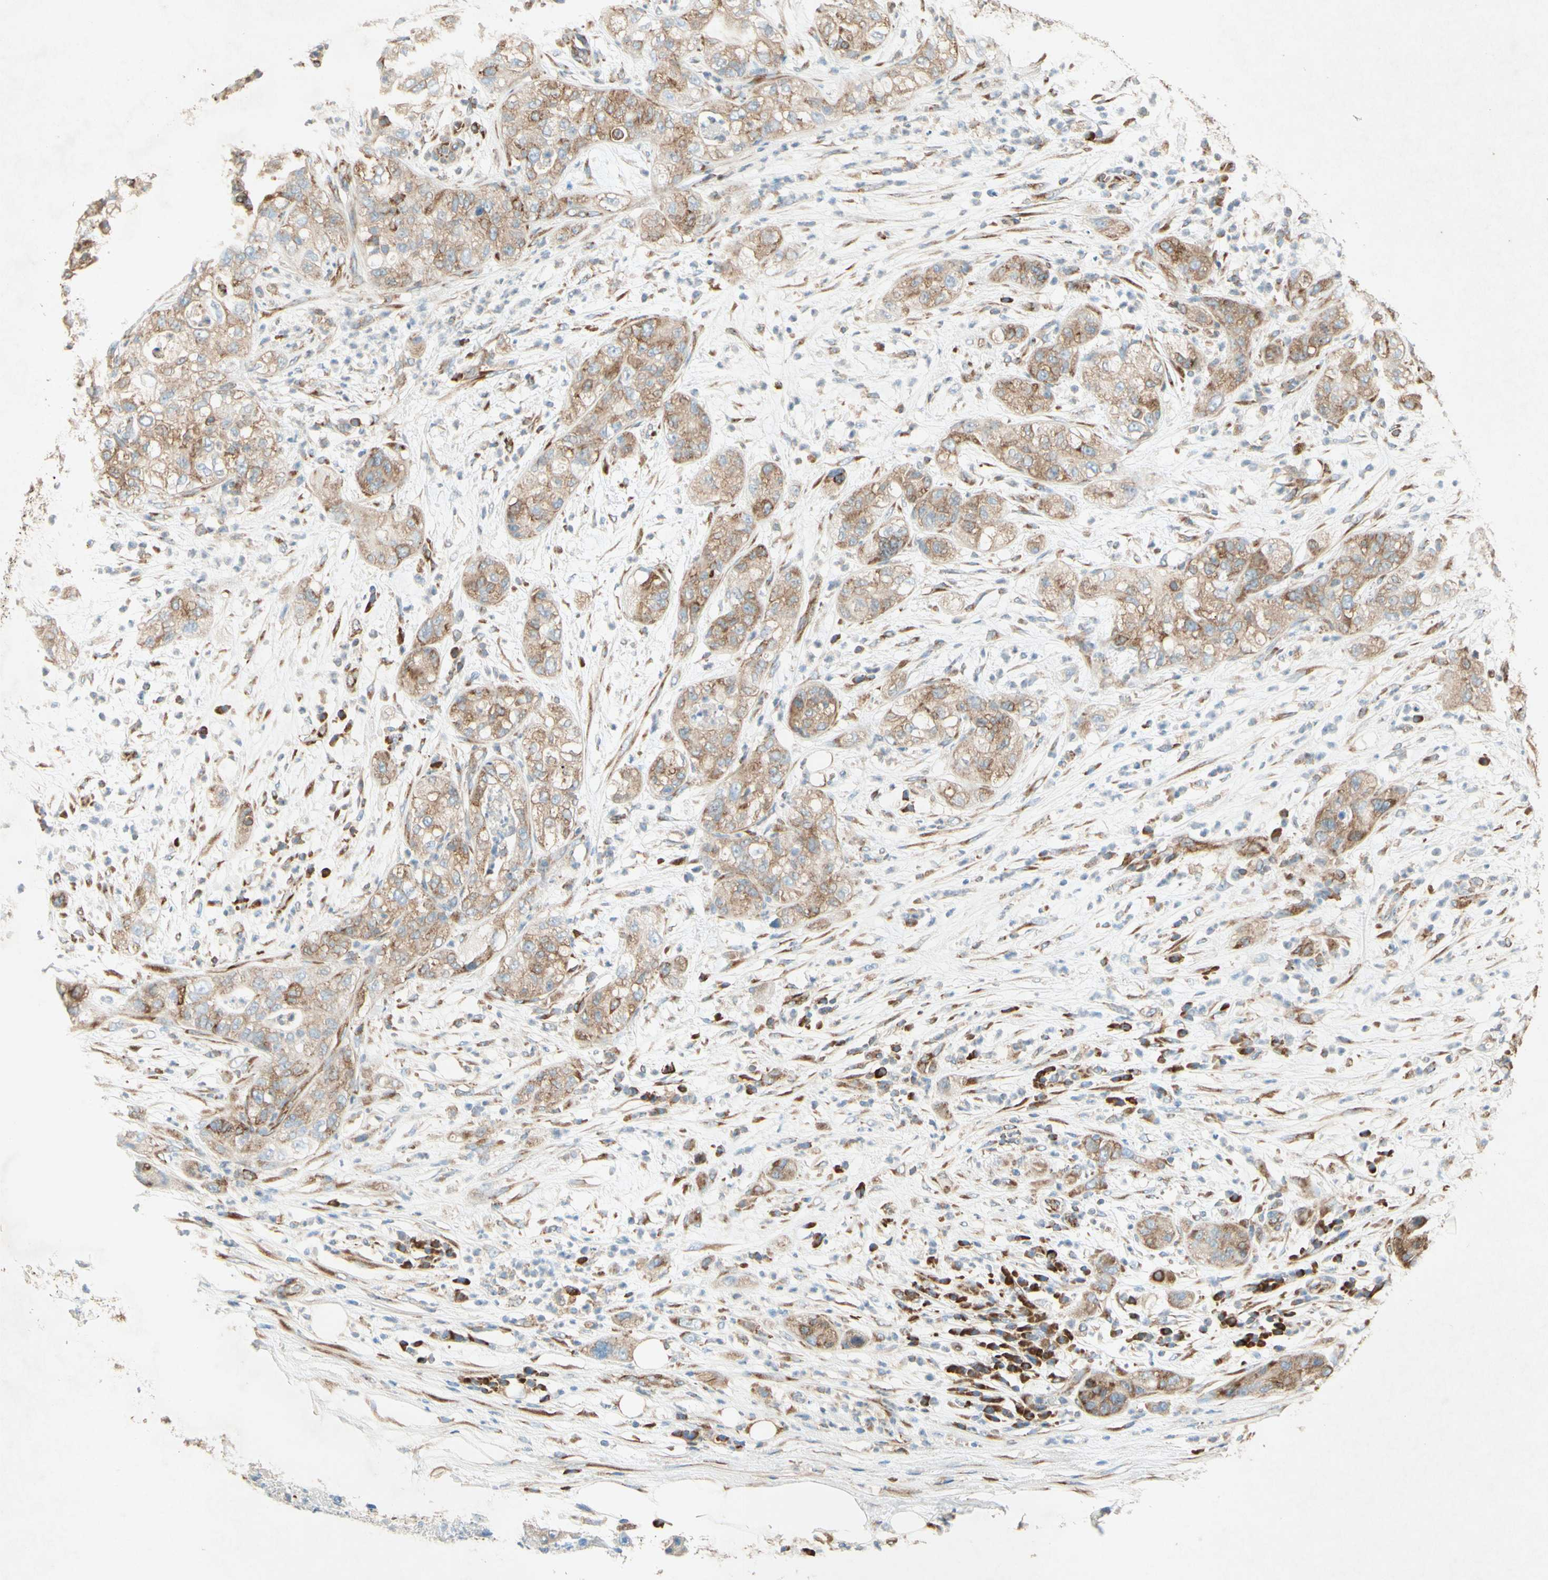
{"staining": {"intensity": "moderate", "quantity": ">75%", "location": "cytoplasmic/membranous"}, "tissue": "pancreatic cancer", "cell_type": "Tumor cells", "image_type": "cancer", "snomed": [{"axis": "morphology", "description": "Adenocarcinoma, NOS"}, {"axis": "topography", "description": "Pancreas"}], "caption": "Adenocarcinoma (pancreatic) tissue exhibits moderate cytoplasmic/membranous expression in approximately >75% of tumor cells, visualized by immunohistochemistry. Immunohistochemistry stains the protein in brown and the nuclei are stained blue.", "gene": "PABPC1", "patient": {"sex": "female", "age": 78}}